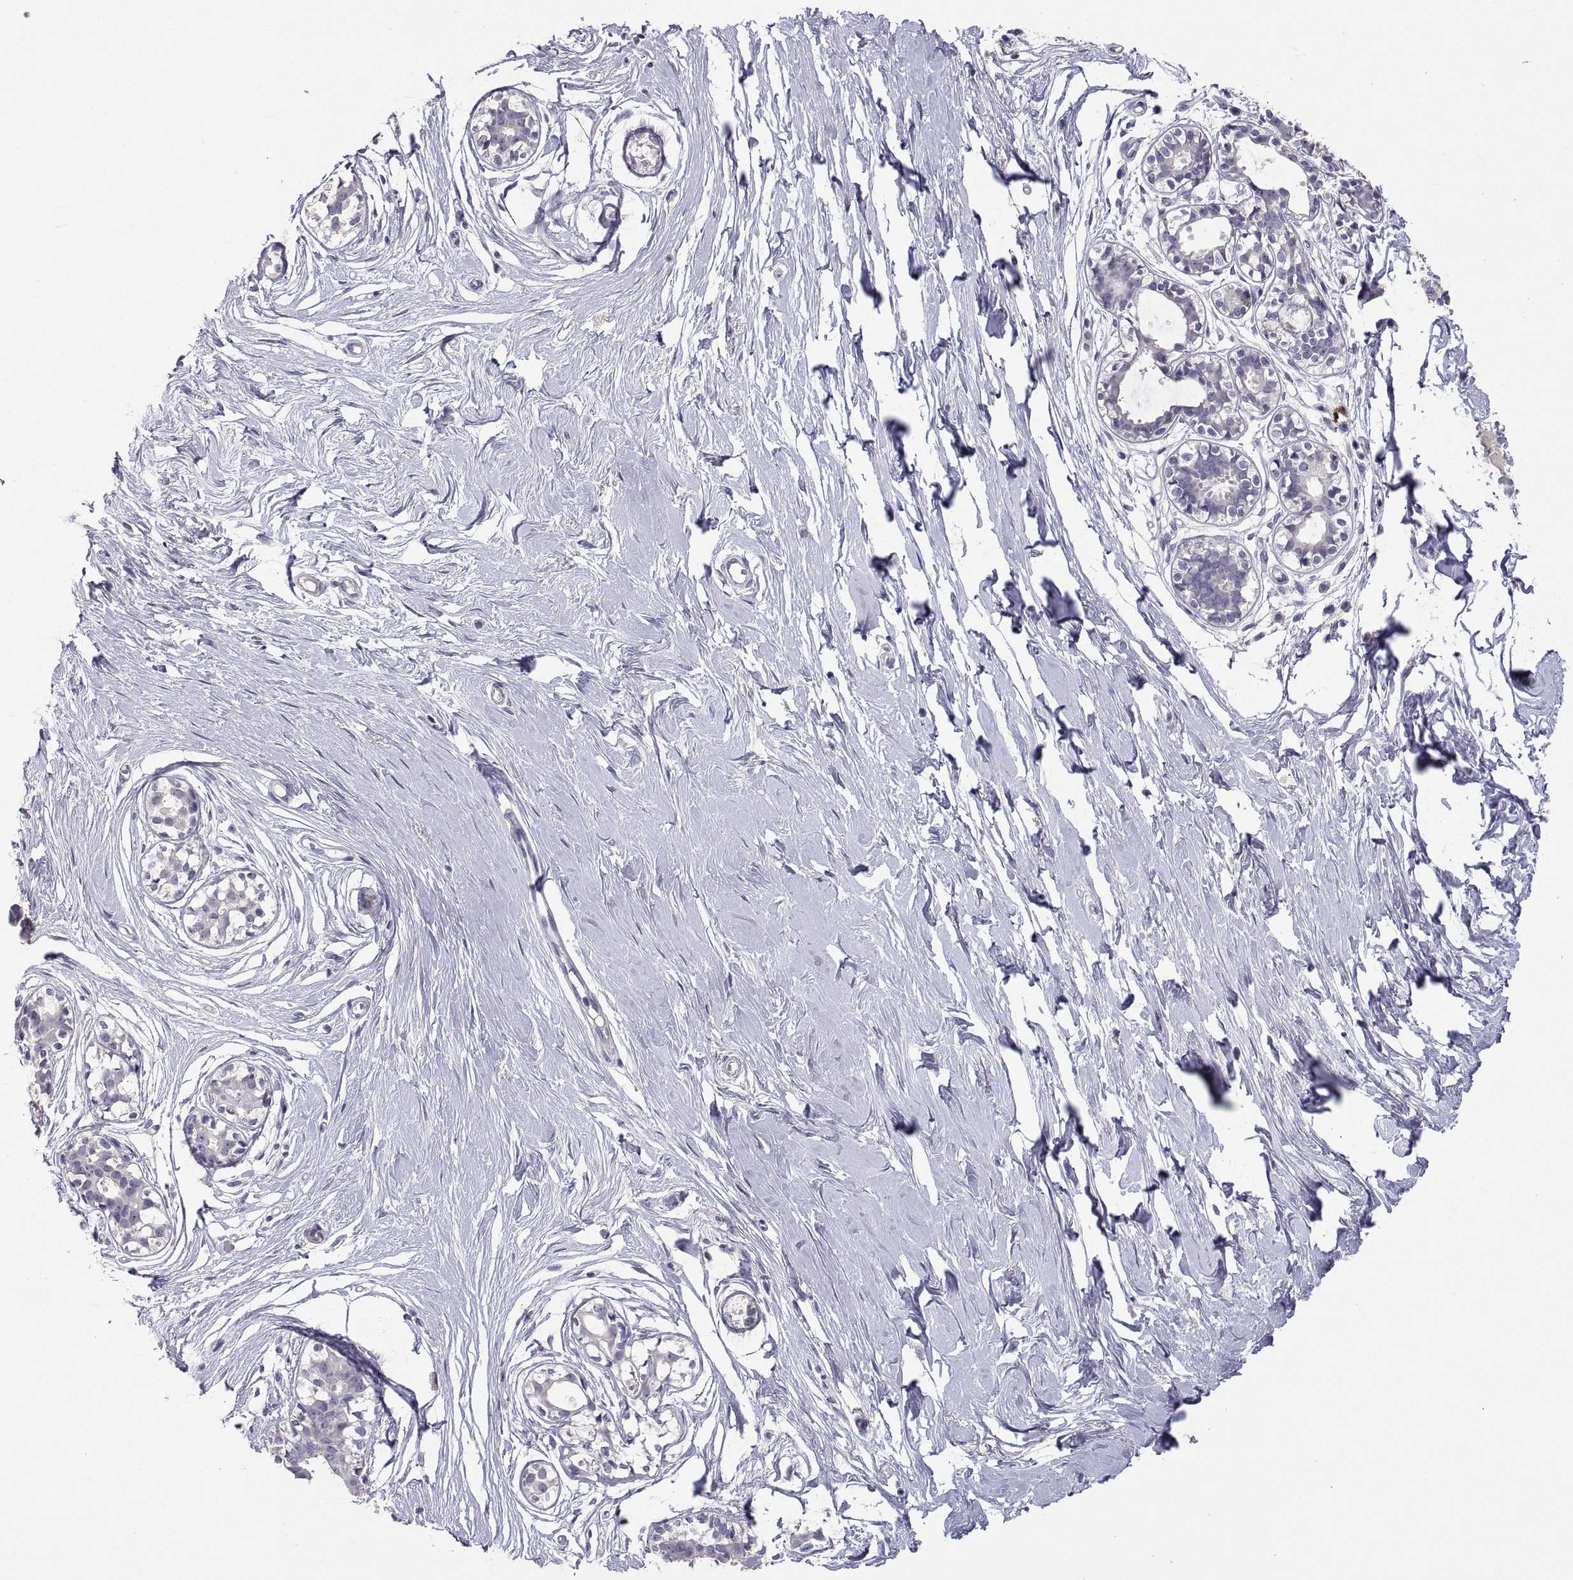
{"staining": {"intensity": "negative", "quantity": "none", "location": "none"}, "tissue": "breast", "cell_type": "Adipocytes", "image_type": "normal", "snomed": [{"axis": "morphology", "description": "Normal tissue, NOS"}, {"axis": "topography", "description": "Breast"}], "caption": "Immunohistochemical staining of unremarkable human breast displays no significant positivity in adipocytes.", "gene": "MS4A1", "patient": {"sex": "female", "age": 49}}